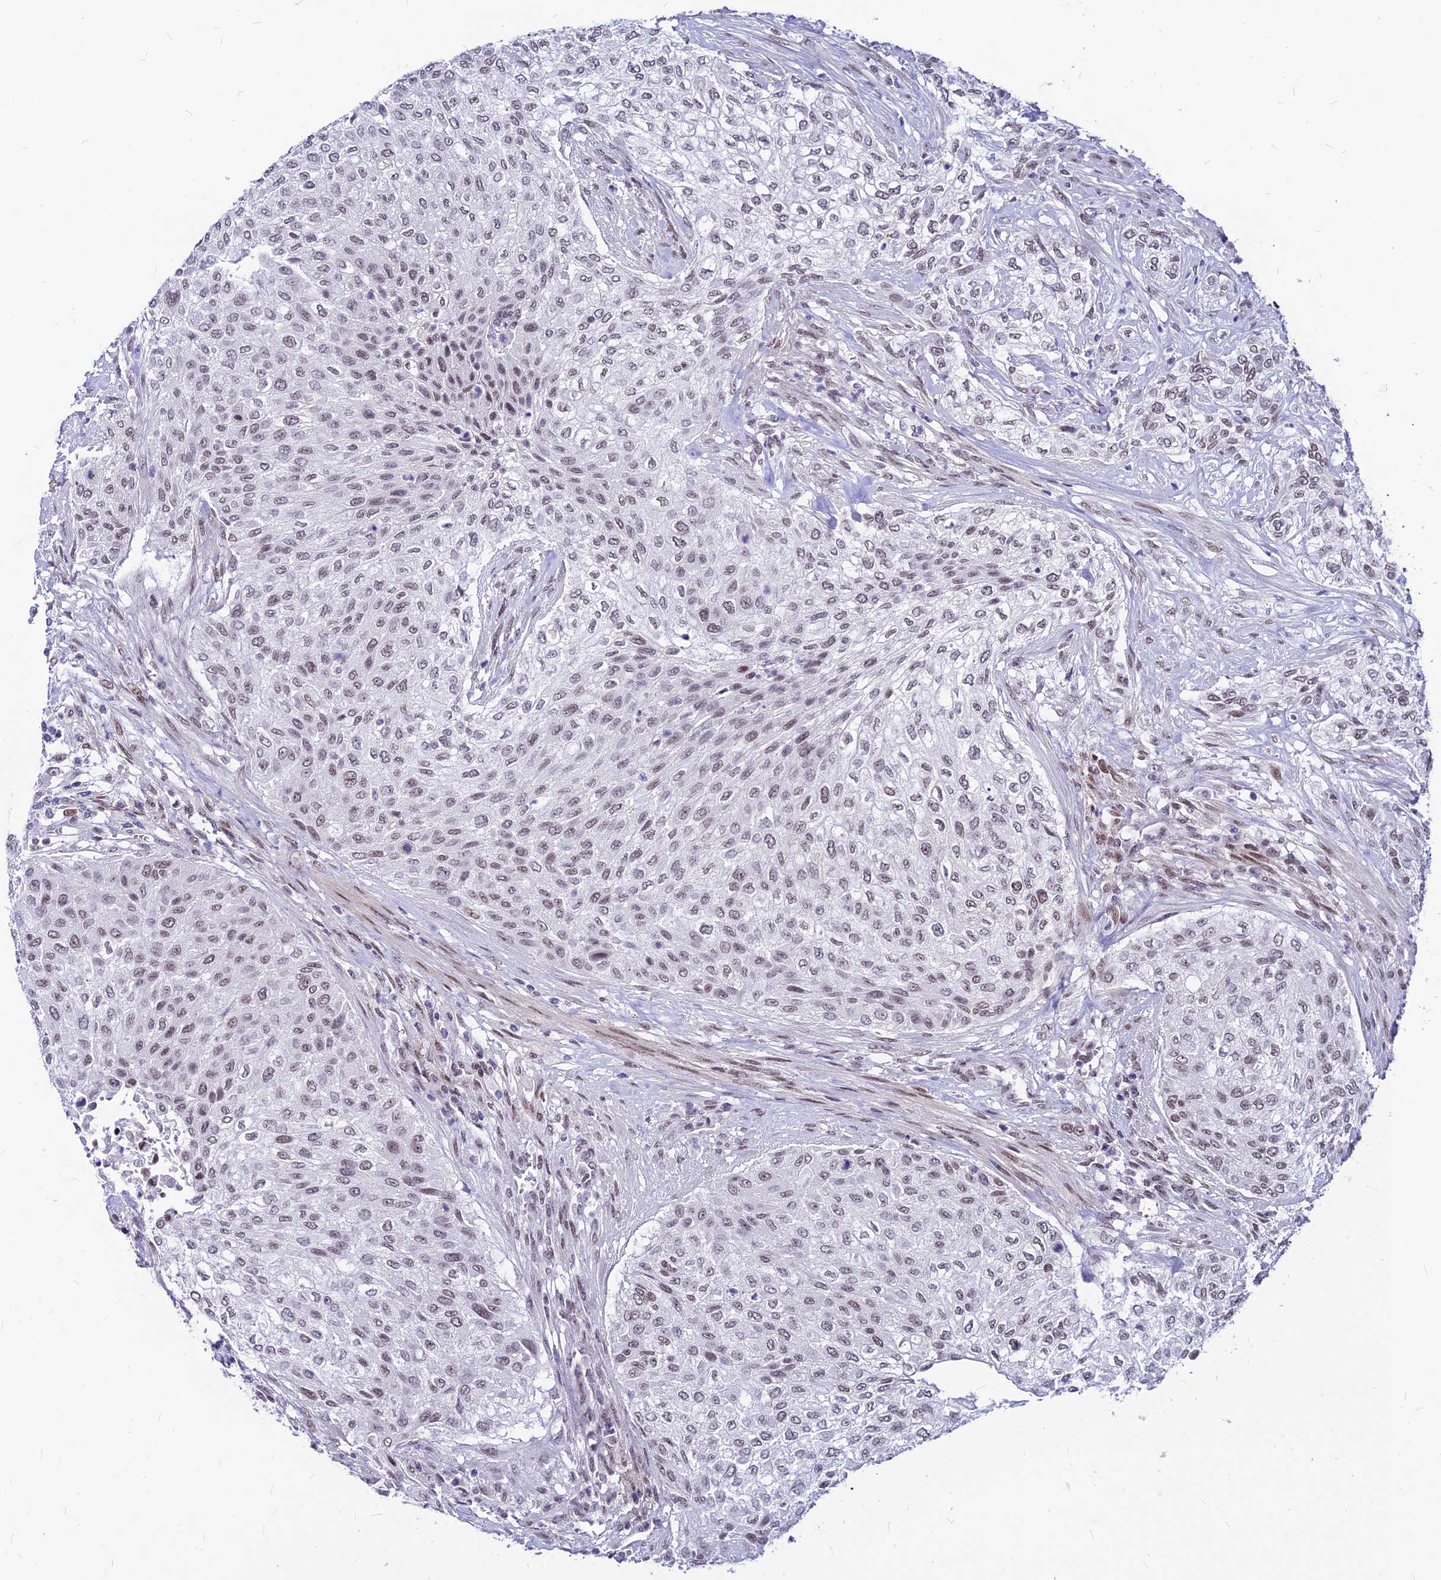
{"staining": {"intensity": "weak", "quantity": "25%-75%", "location": "nuclear"}, "tissue": "urothelial cancer", "cell_type": "Tumor cells", "image_type": "cancer", "snomed": [{"axis": "morphology", "description": "Normal tissue, NOS"}, {"axis": "morphology", "description": "Urothelial carcinoma, NOS"}, {"axis": "topography", "description": "Urinary bladder"}, {"axis": "topography", "description": "Peripheral nerve tissue"}], "caption": "Protein expression analysis of human urothelial cancer reveals weak nuclear expression in about 25%-75% of tumor cells.", "gene": "KCTD13", "patient": {"sex": "male", "age": 35}}